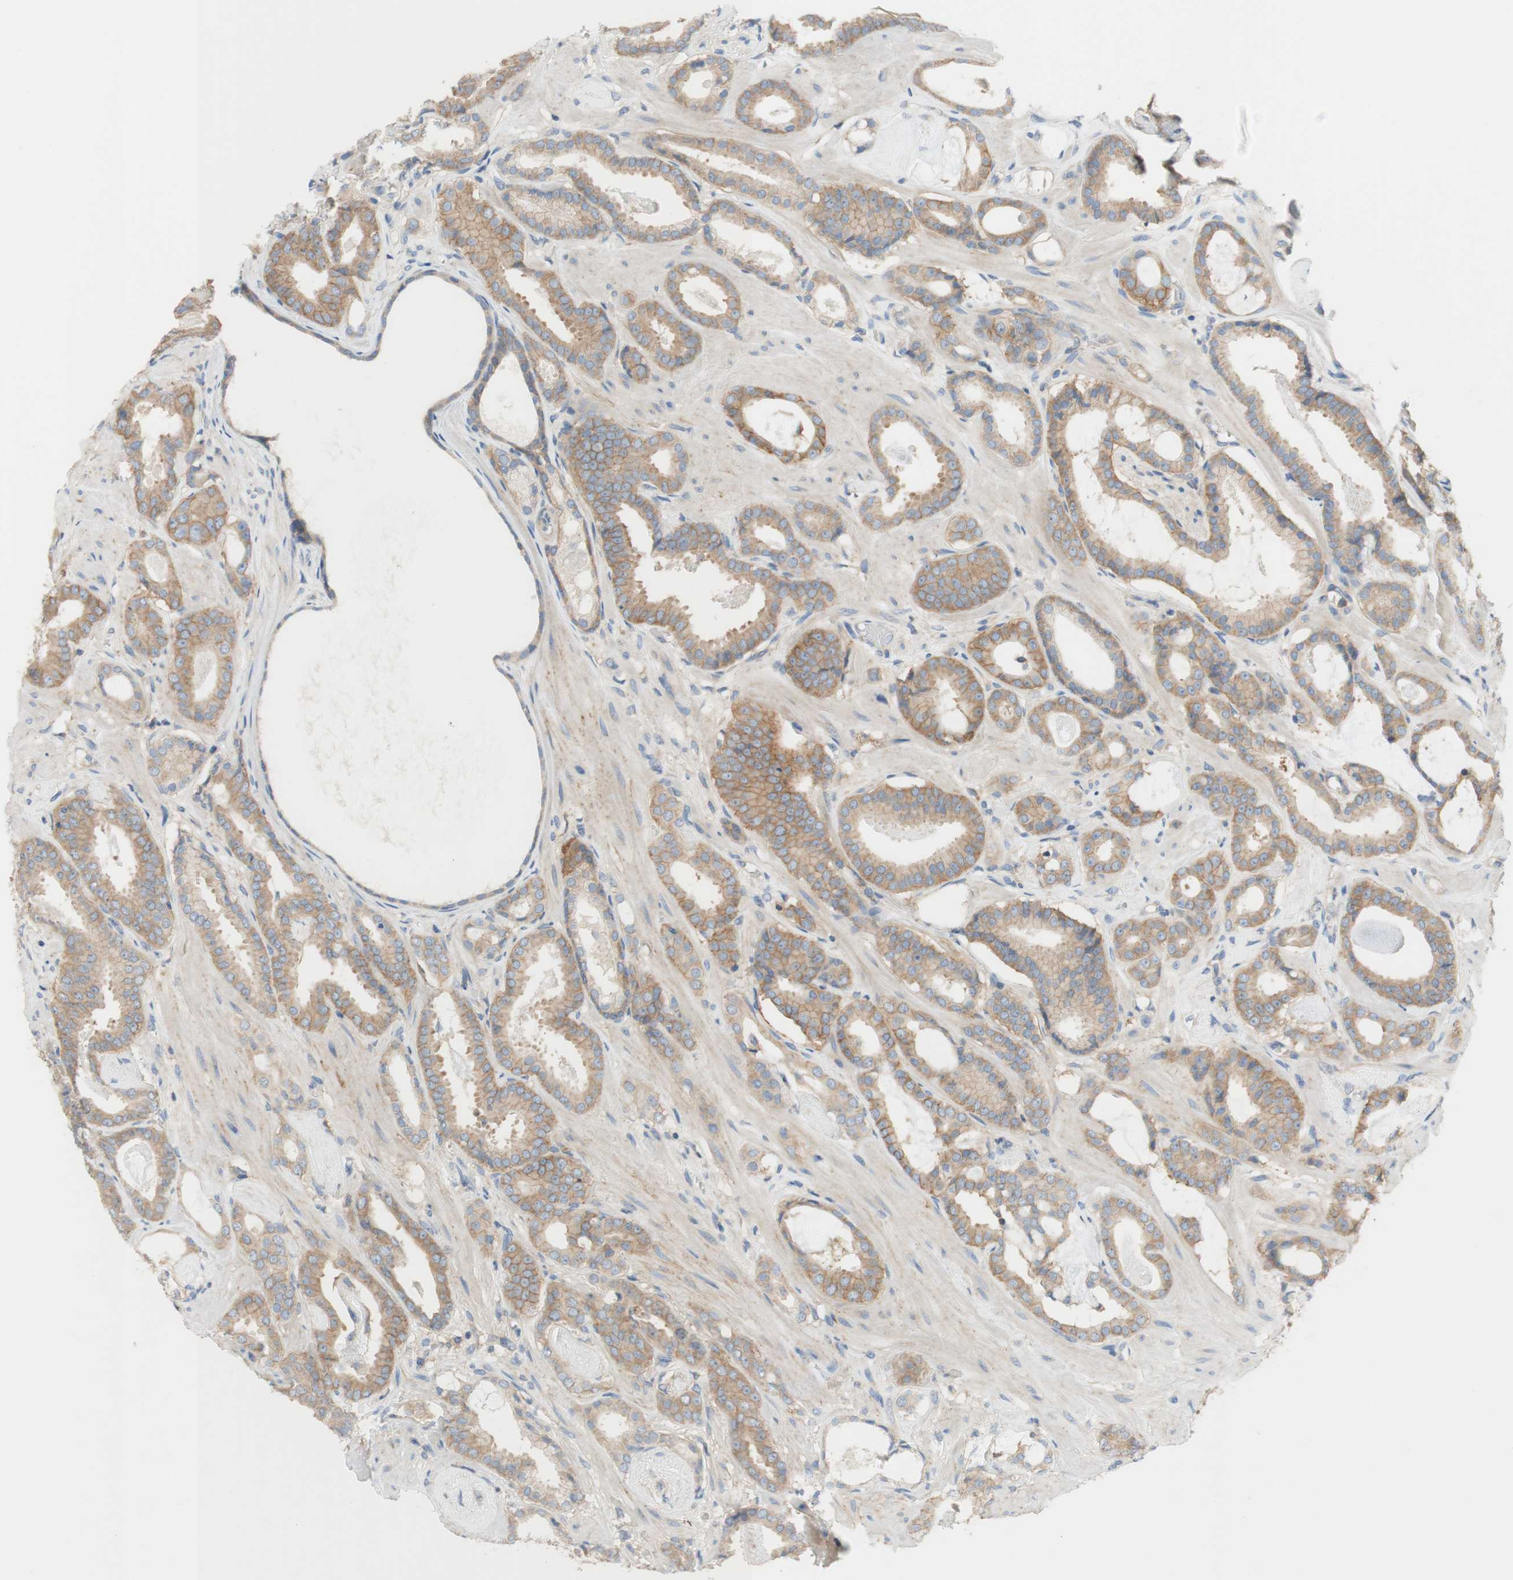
{"staining": {"intensity": "weak", "quantity": ">75%", "location": "cytoplasmic/membranous"}, "tissue": "prostate cancer", "cell_type": "Tumor cells", "image_type": "cancer", "snomed": [{"axis": "morphology", "description": "Adenocarcinoma, Low grade"}, {"axis": "topography", "description": "Prostate"}], "caption": "Approximately >75% of tumor cells in low-grade adenocarcinoma (prostate) reveal weak cytoplasmic/membranous protein staining as visualized by brown immunohistochemical staining.", "gene": "ATP2B1", "patient": {"sex": "male", "age": 53}}